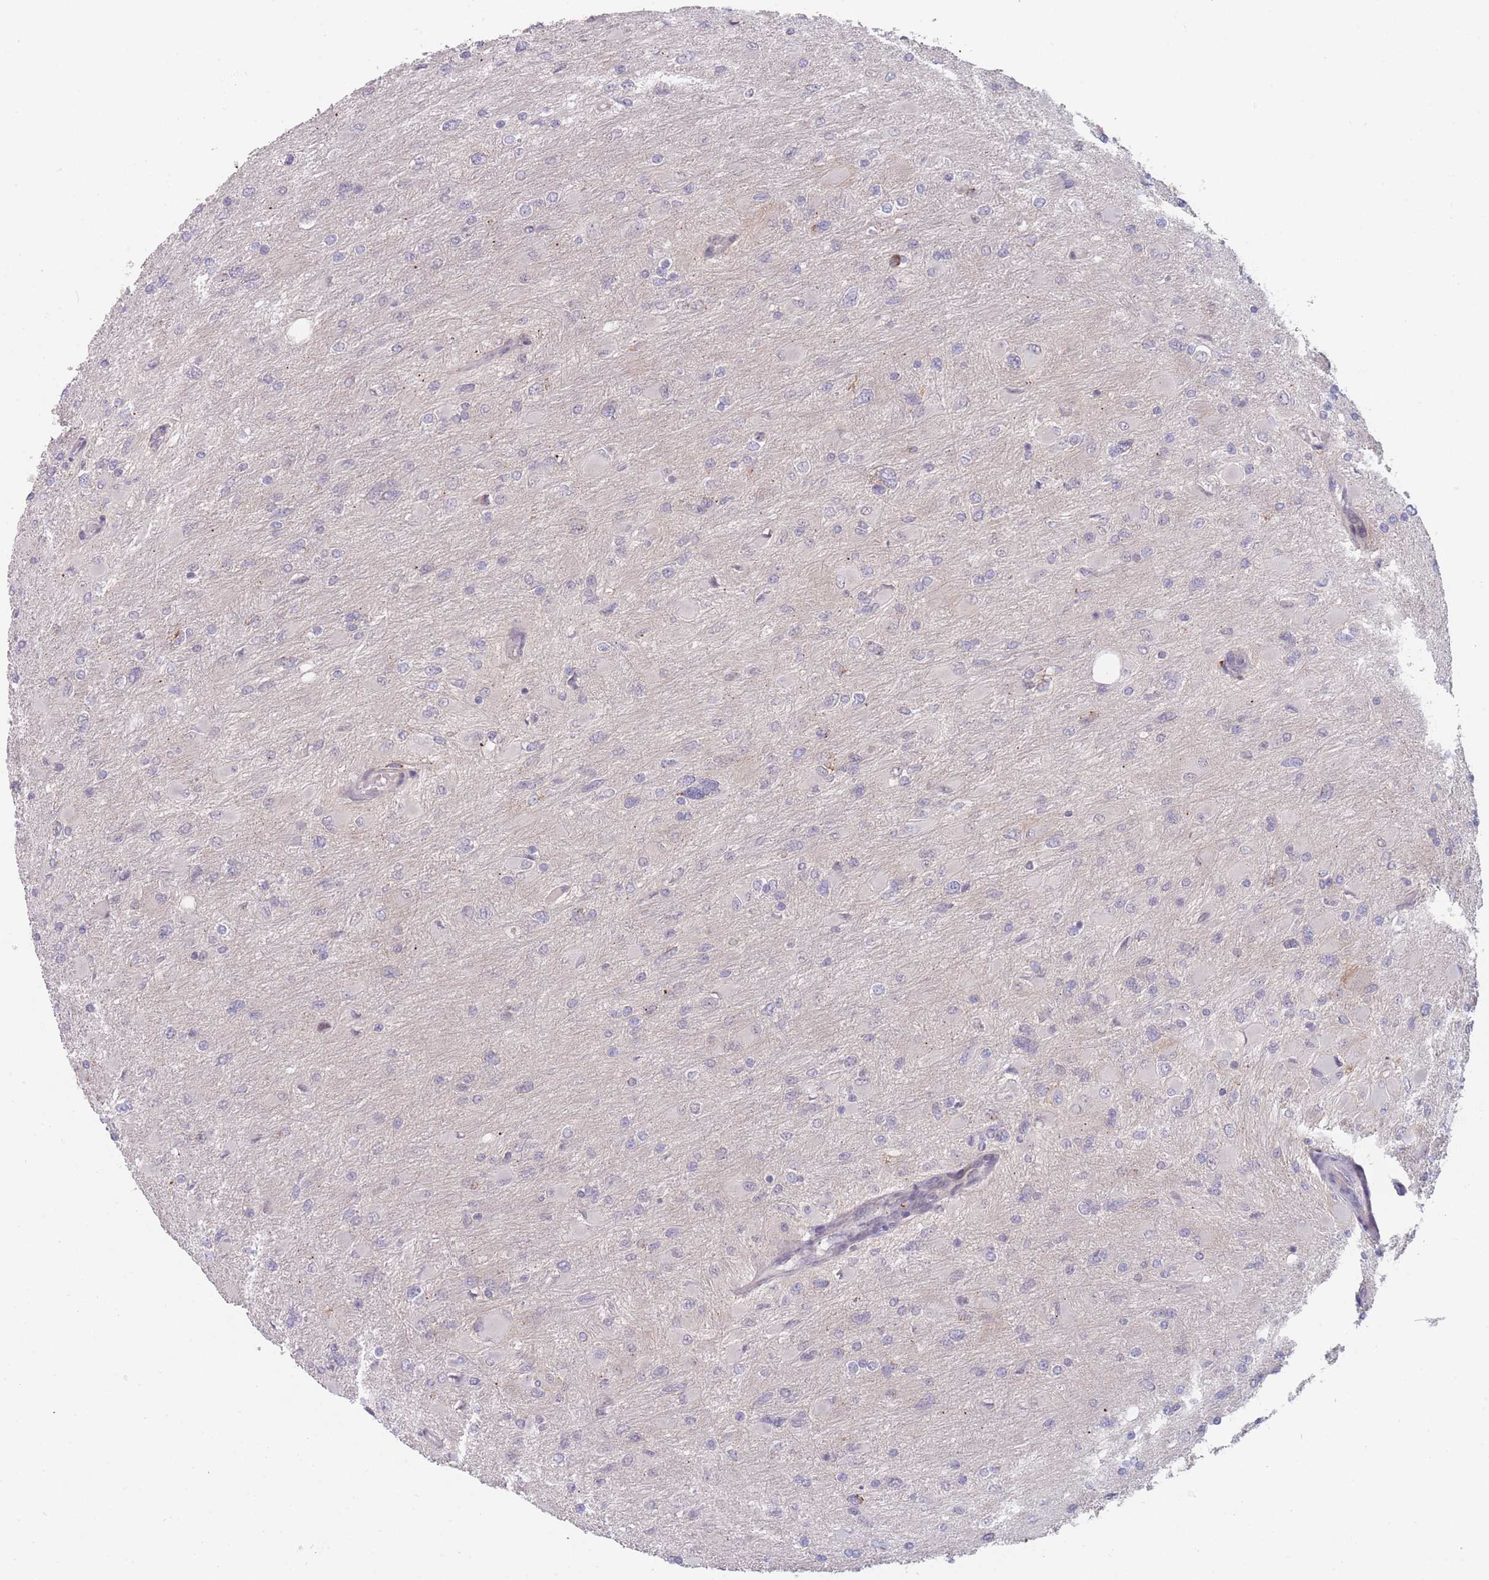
{"staining": {"intensity": "negative", "quantity": "none", "location": "none"}, "tissue": "glioma", "cell_type": "Tumor cells", "image_type": "cancer", "snomed": [{"axis": "morphology", "description": "Glioma, malignant, High grade"}, {"axis": "topography", "description": "Cerebral cortex"}], "caption": "A photomicrograph of glioma stained for a protein demonstrates no brown staining in tumor cells.", "gene": "TMEM232", "patient": {"sex": "female", "age": 36}}